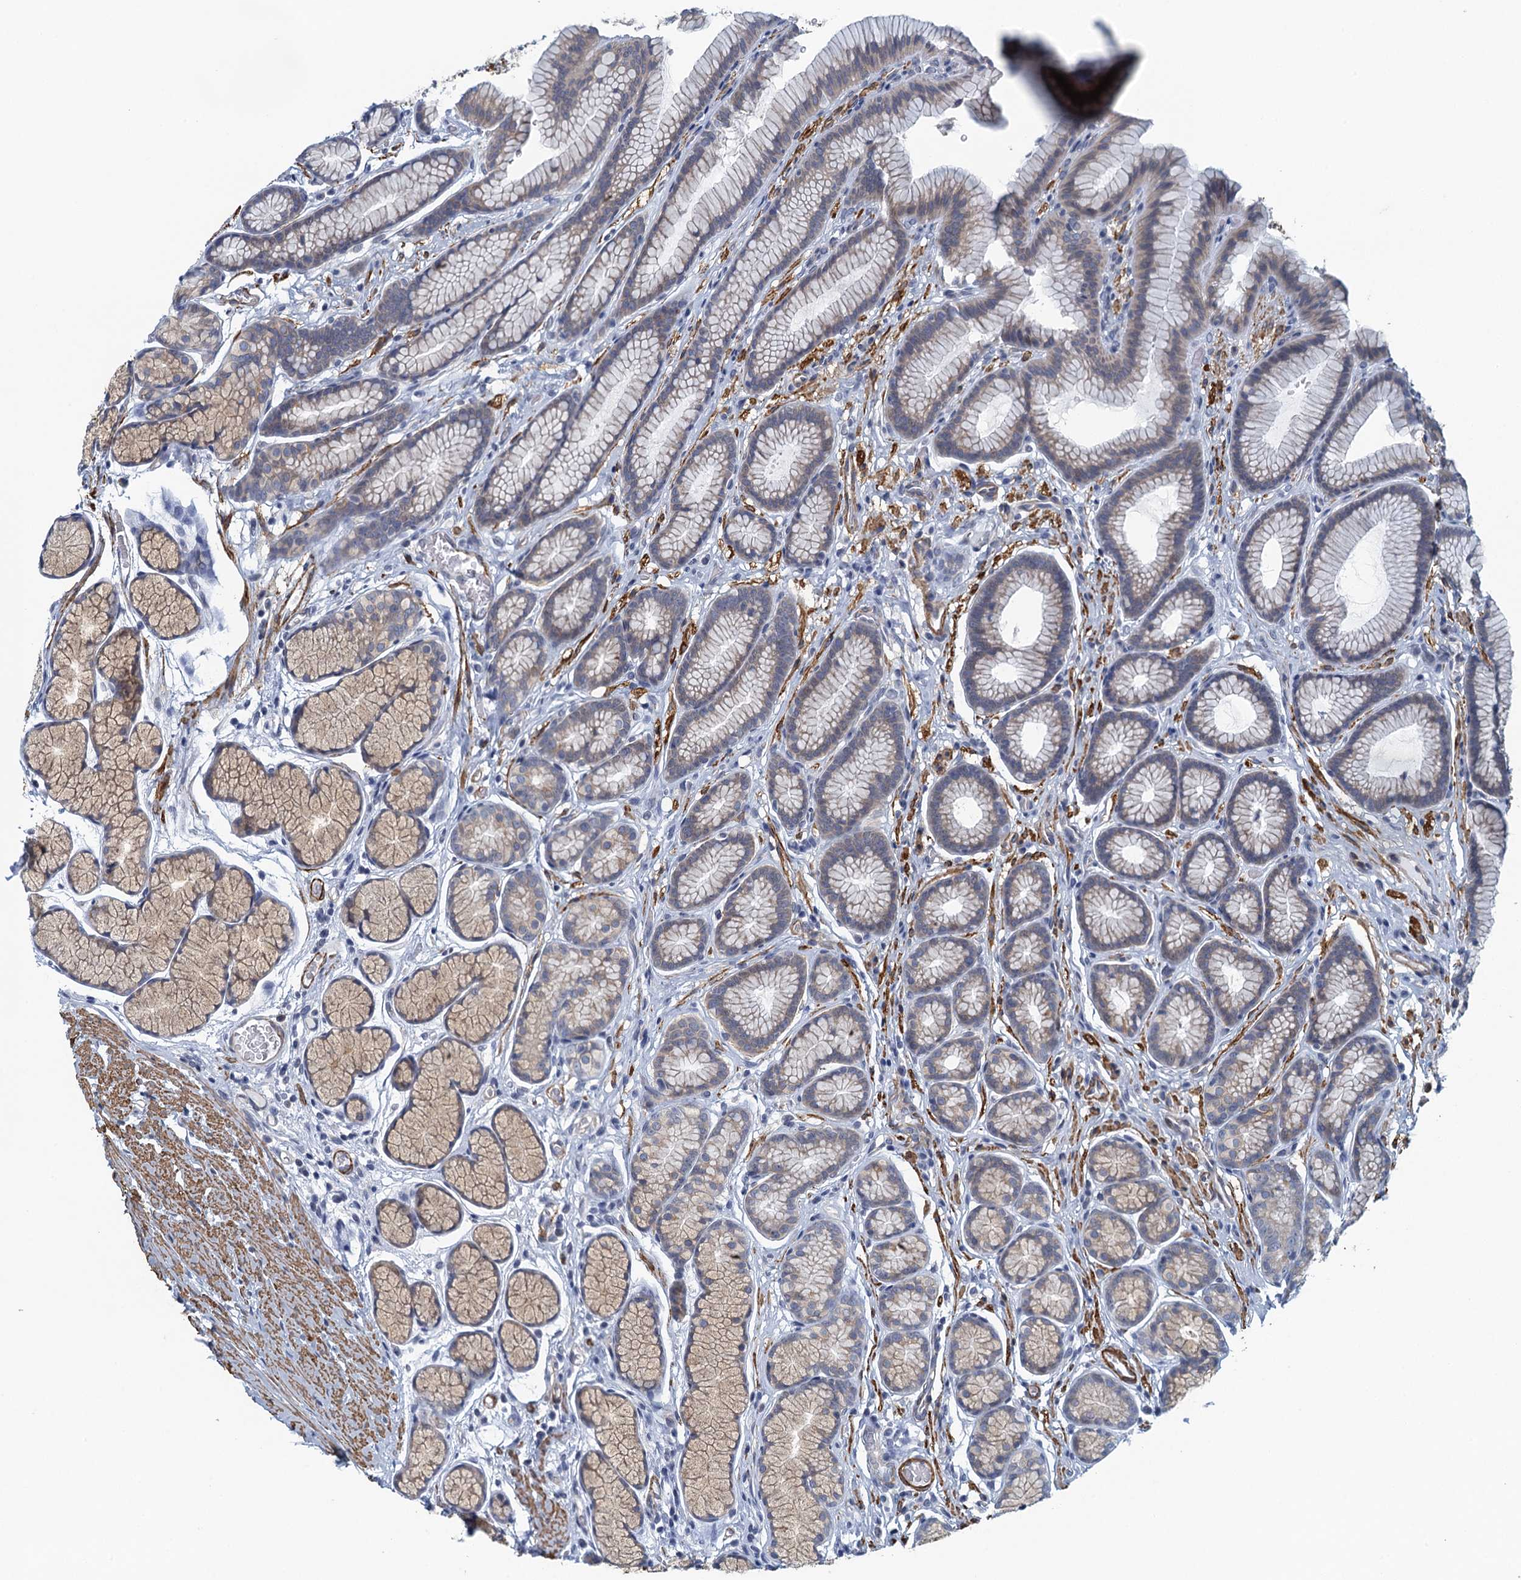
{"staining": {"intensity": "weak", "quantity": "<25%", "location": "cytoplasmic/membranous"}, "tissue": "stomach", "cell_type": "Glandular cells", "image_type": "normal", "snomed": [{"axis": "morphology", "description": "Normal tissue, NOS"}, {"axis": "topography", "description": "Stomach"}], "caption": "An IHC image of benign stomach is shown. There is no staining in glandular cells of stomach.", "gene": "ALG2", "patient": {"sex": "male", "age": 42}}